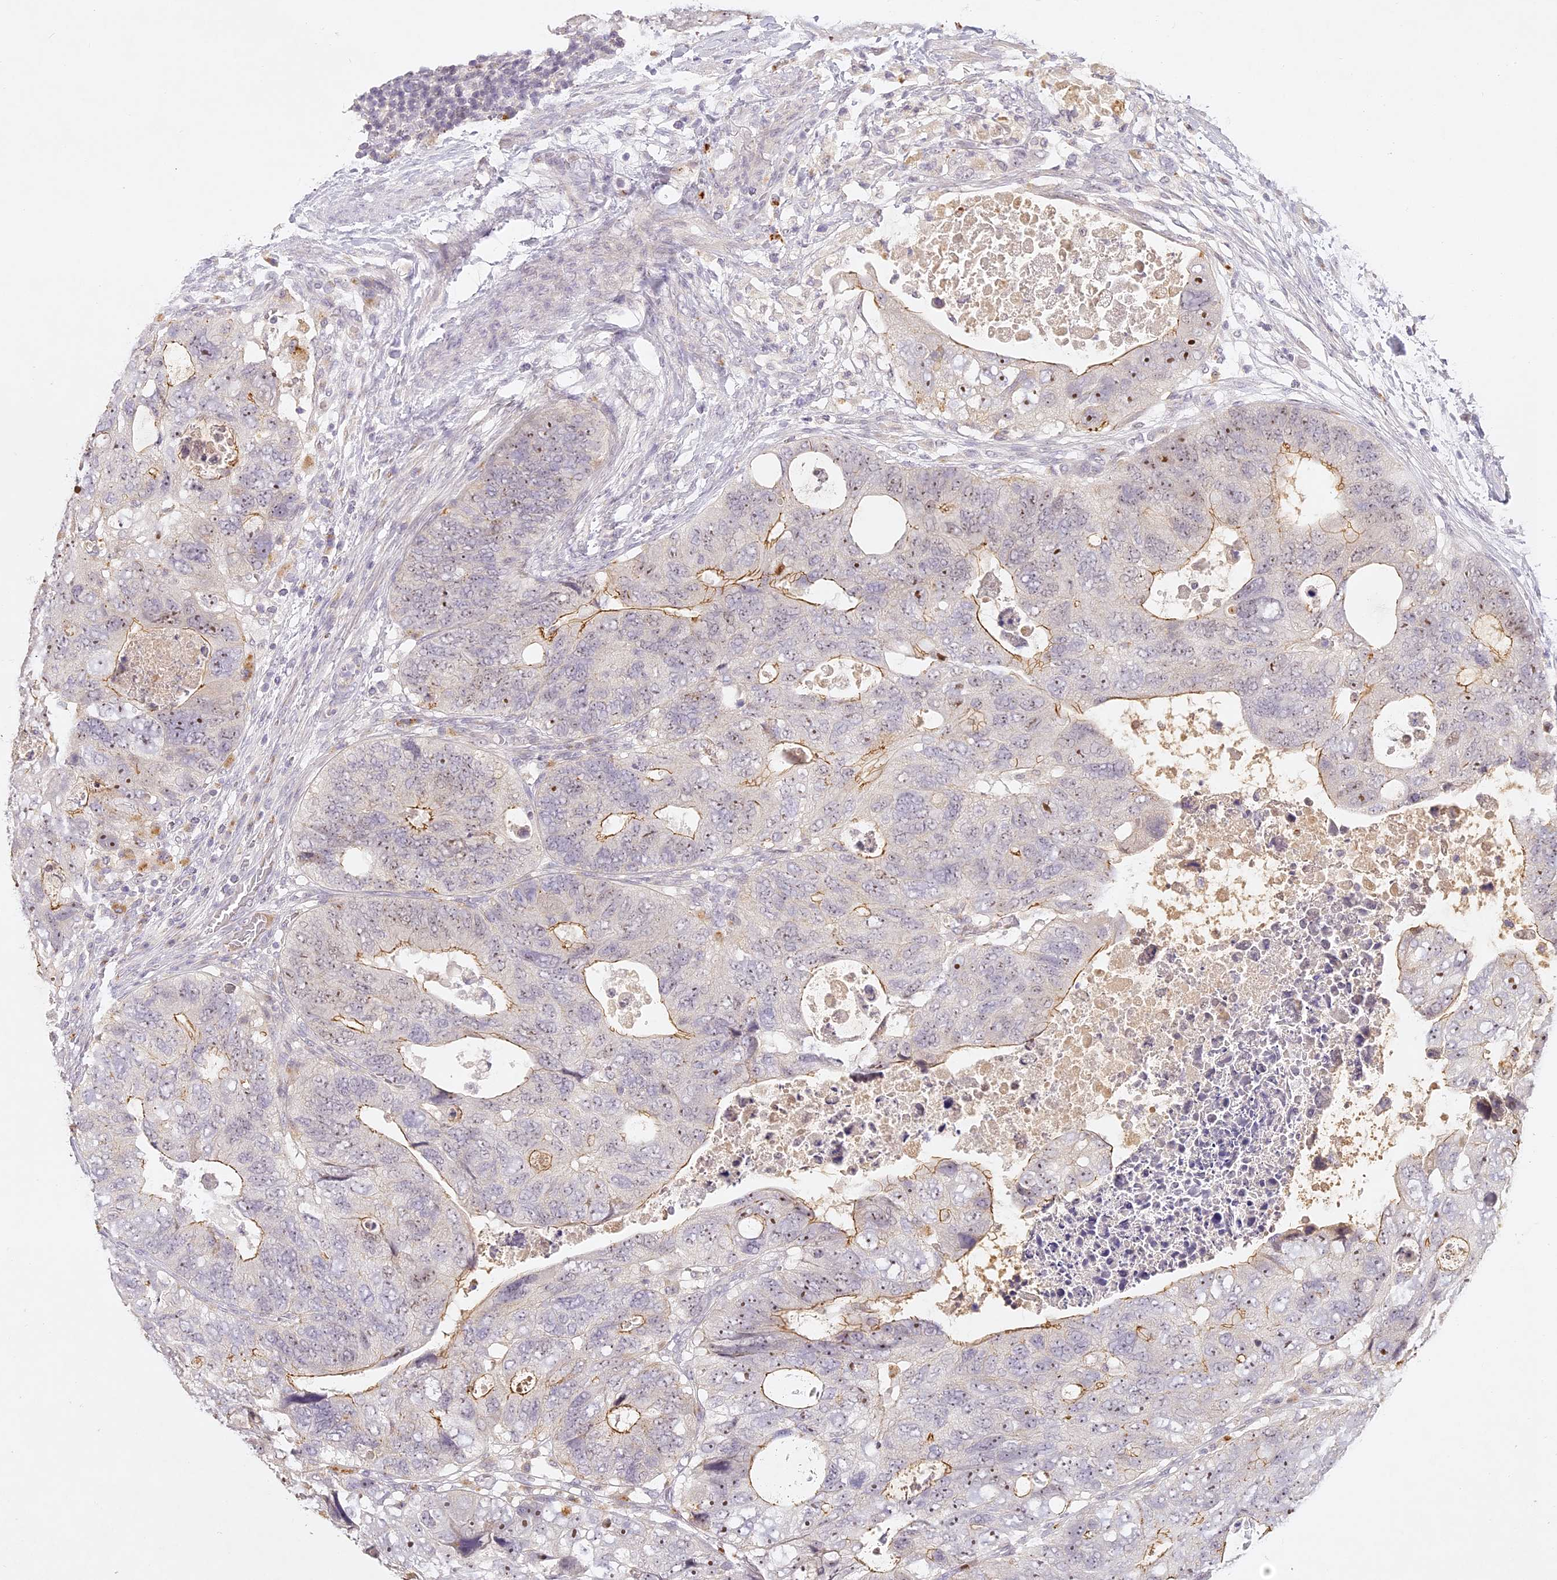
{"staining": {"intensity": "moderate", "quantity": "<25%", "location": "cytoplasmic/membranous"}, "tissue": "colorectal cancer", "cell_type": "Tumor cells", "image_type": "cancer", "snomed": [{"axis": "morphology", "description": "Adenocarcinoma, NOS"}, {"axis": "topography", "description": "Rectum"}], "caption": "Human colorectal cancer stained for a protein (brown) shows moderate cytoplasmic/membranous positive expression in approximately <25% of tumor cells.", "gene": "ELL3", "patient": {"sex": "male", "age": 59}}